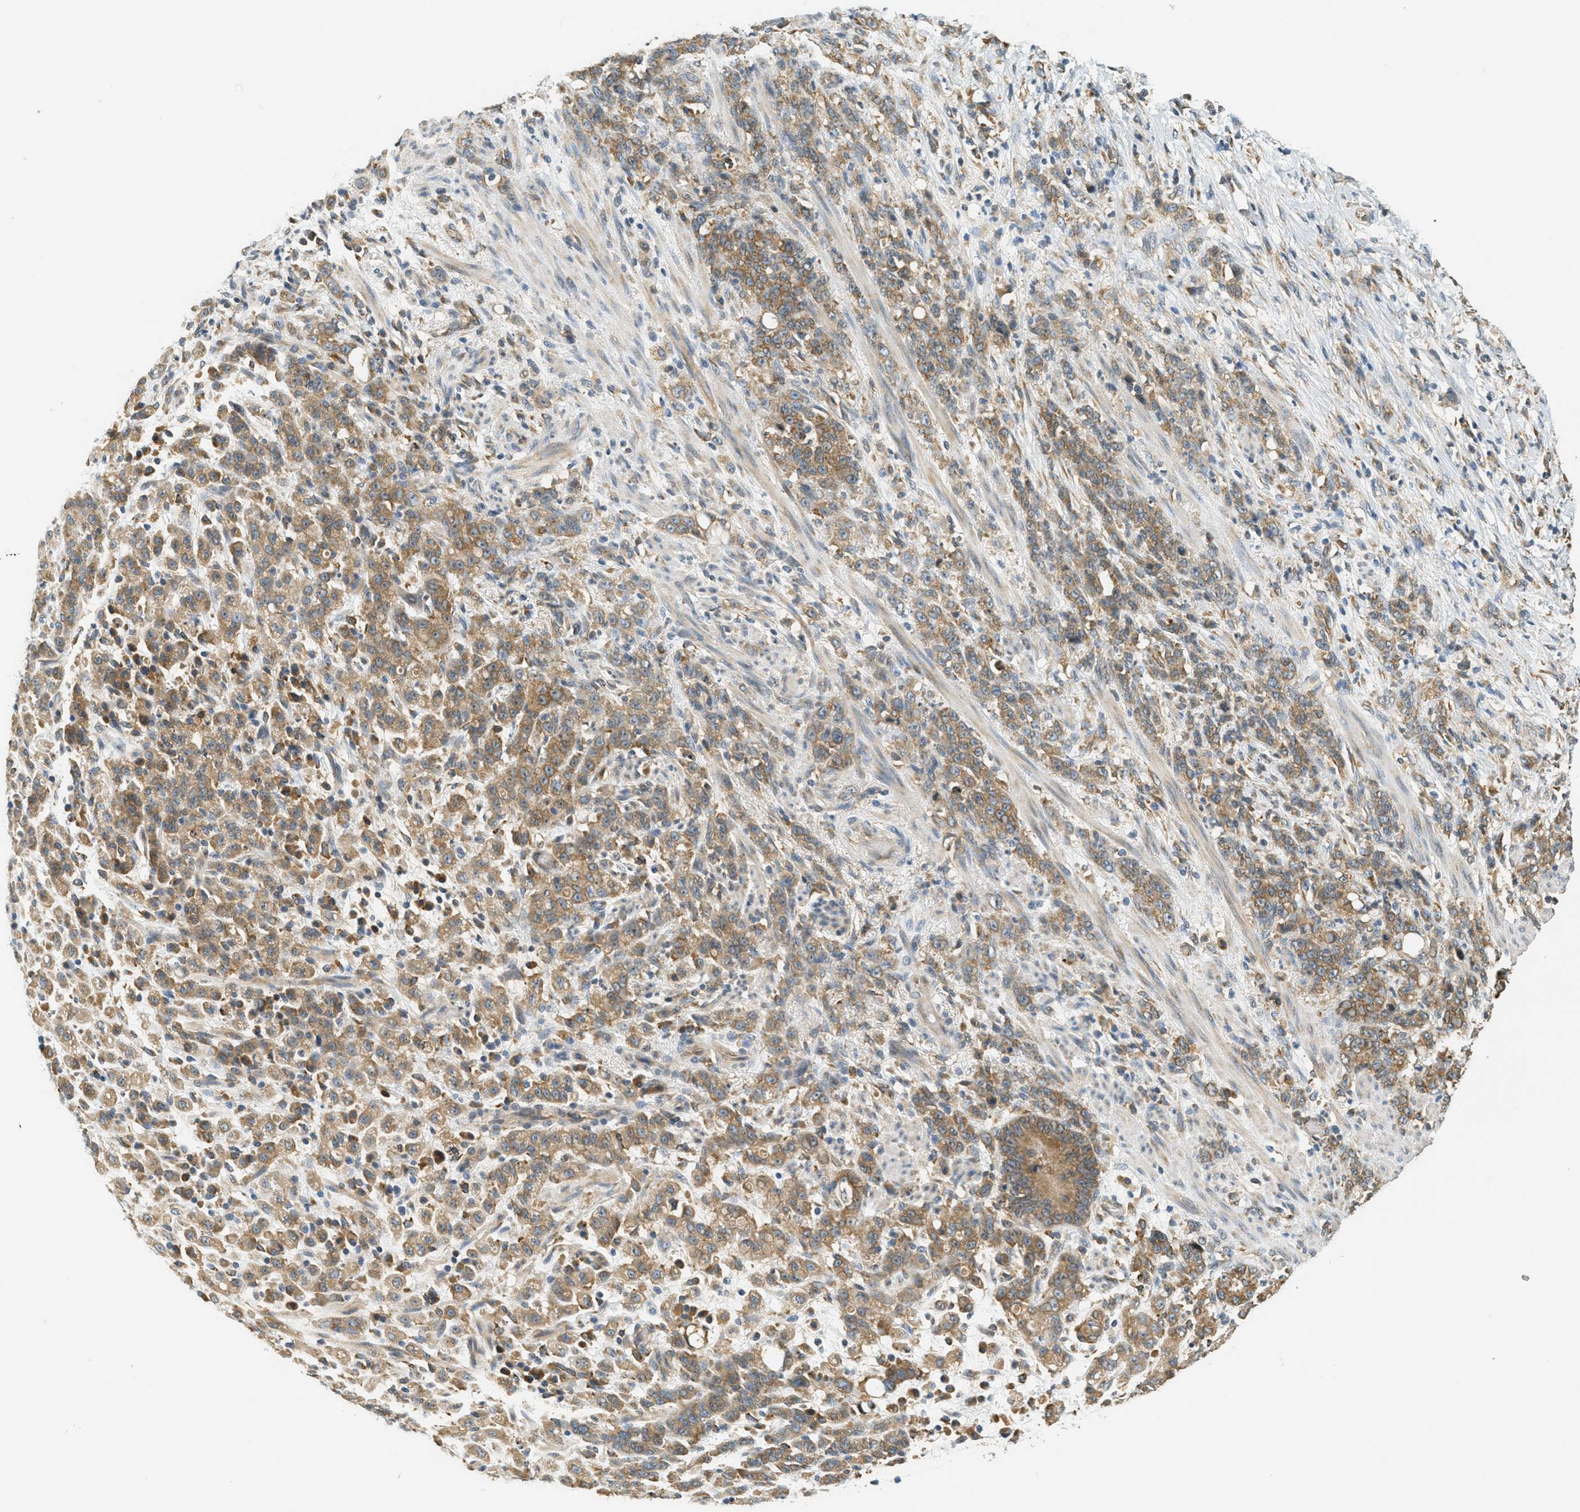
{"staining": {"intensity": "moderate", "quantity": ">75%", "location": "cytoplasmic/membranous"}, "tissue": "stomach cancer", "cell_type": "Tumor cells", "image_type": "cancer", "snomed": [{"axis": "morphology", "description": "Adenocarcinoma, NOS"}, {"axis": "topography", "description": "Stomach, lower"}], "caption": "Immunohistochemical staining of stomach cancer (adenocarcinoma) shows medium levels of moderate cytoplasmic/membranous positivity in about >75% of tumor cells.", "gene": "PDK1", "patient": {"sex": "male", "age": 88}}